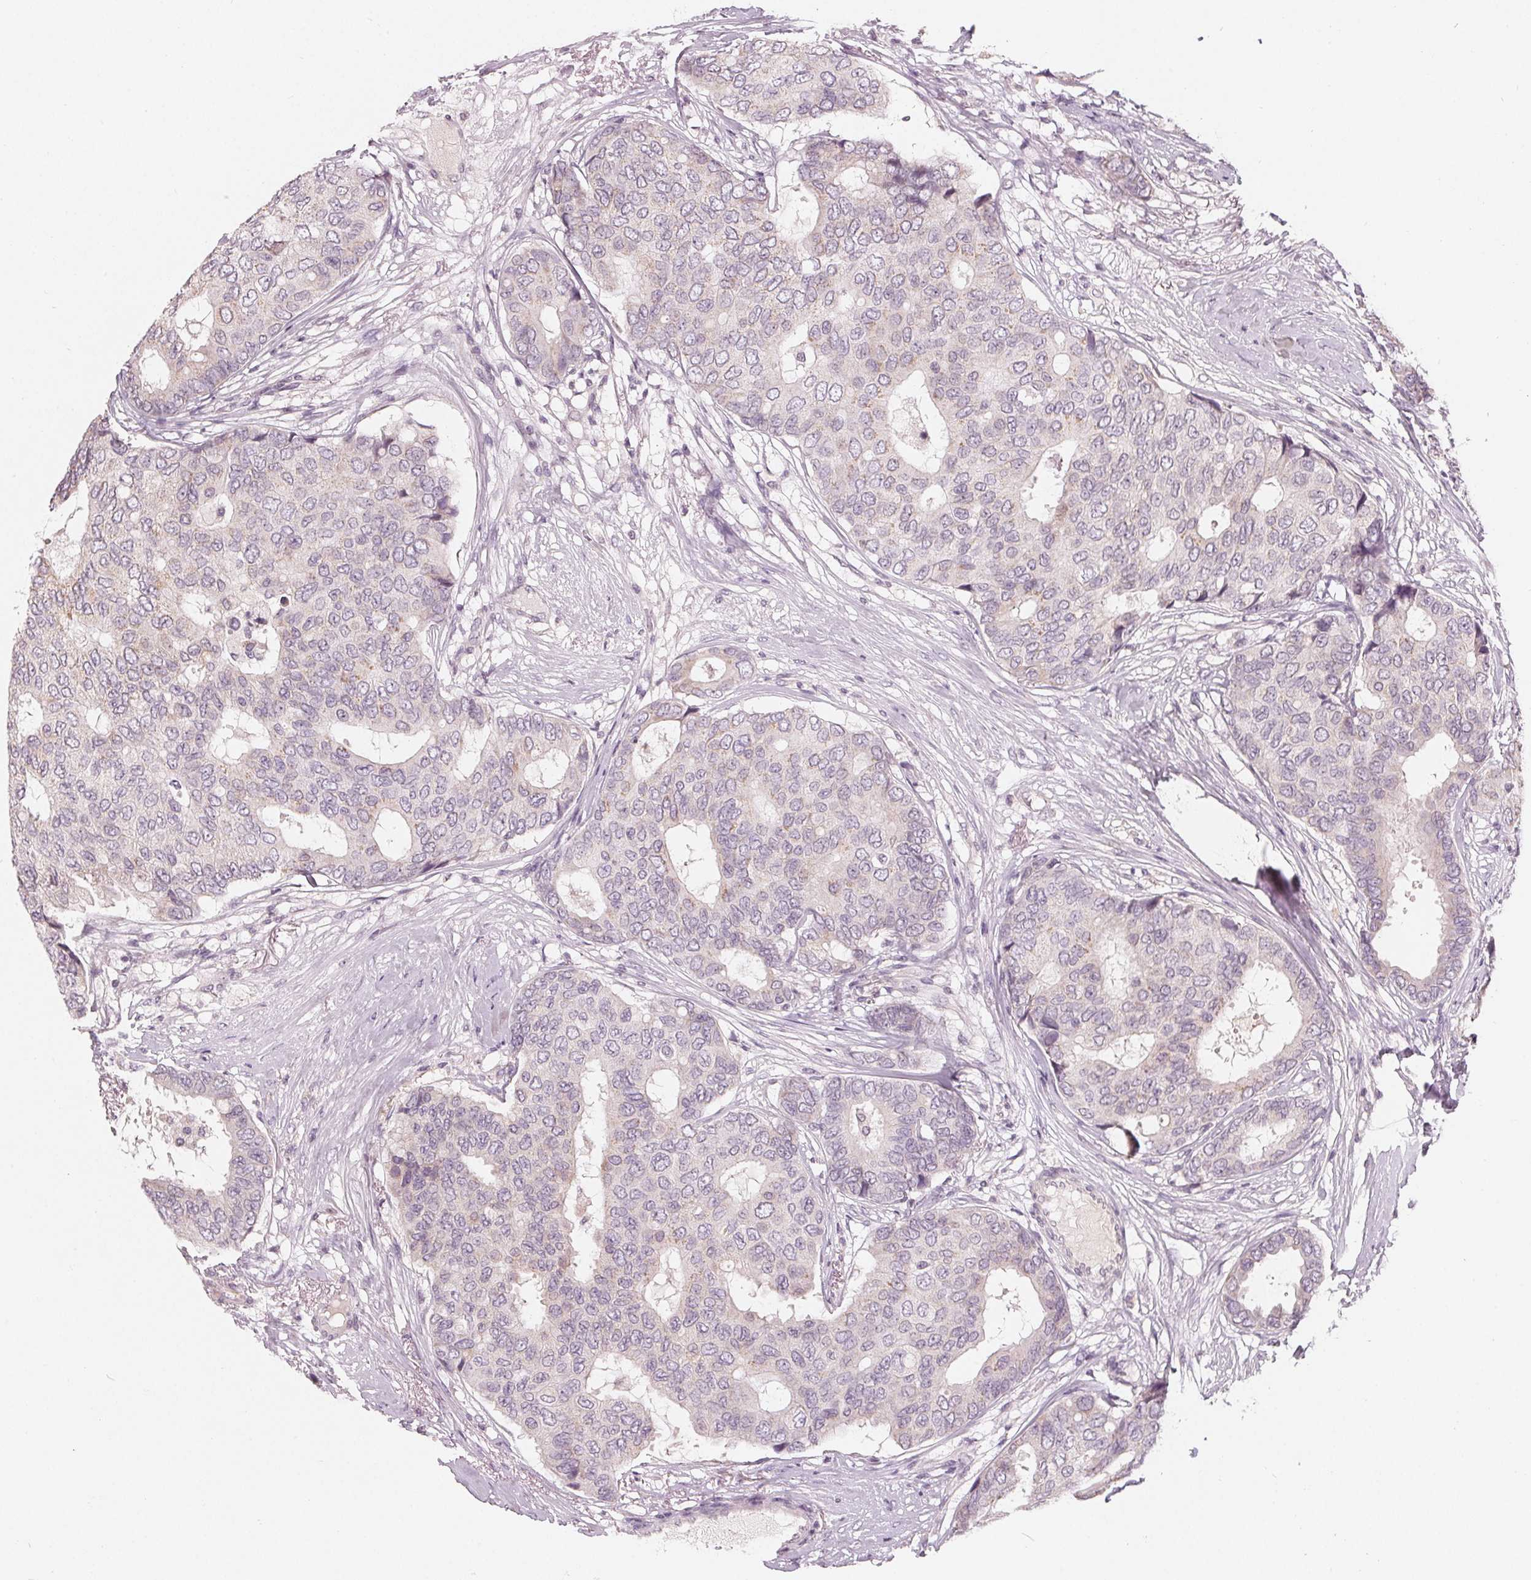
{"staining": {"intensity": "negative", "quantity": "none", "location": "none"}, "tissue": "breast cancer", "cell_type": "Tumor cells", "image_type": "cancer", "snomed": [{"axis": "morphology", "description": "Duct carcinoma"}, {"axis": "topography", "description": "Breast"}], "caption": "Protein analysis of breast cancer (infiltrating ductal carcinoma) shows no significant positivity in tumor cells. (Brightfield microscopy of DAB IHC at high magnification).", "gene": "TRIM60", "patient": {"sex": "female", "age": 75}}